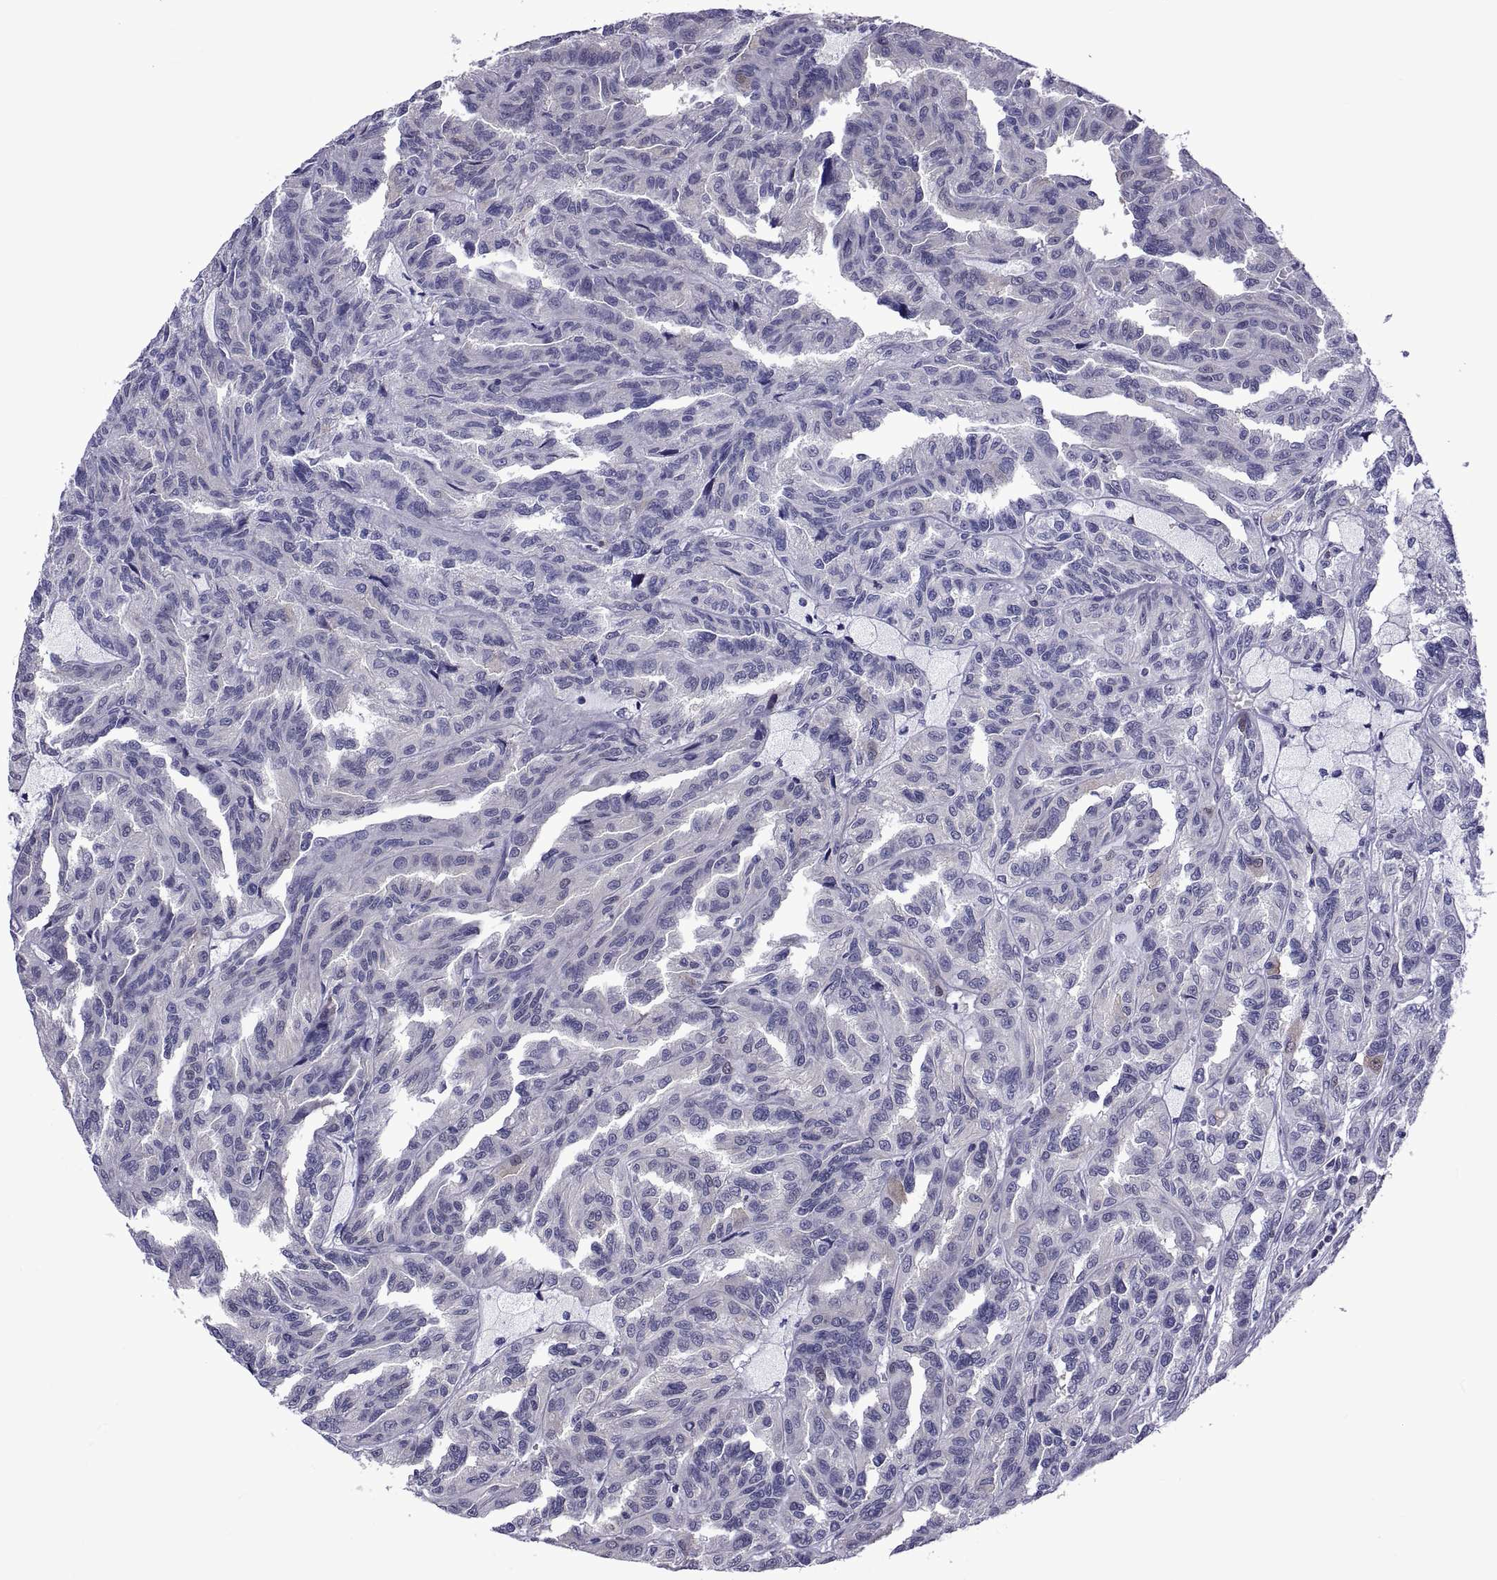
{"staining": {"intensity": "negative", "quantity": "none", "location": "none"}, "tissue": "renal cancer", "cell_type": "Tumor cells", "image_type": "cancer", "snomed": [{"axis": "morphology", "description": "Adenocarcinoma, NOS"}, {"axis": "topography", "description": "Kidney"}], "caption": "The IHC photomicrograph has no significant staining in tumor cells of adenocarcinoma (renal) tissue. Brightfield microscopy of immunohistochemistry (IHC) stained with DAB (3,3'-diaminobenzidine) (brown) and hematoxylin (blue), captured at high magnification.", "gene": "LCN9", "patient": {"sex": "male", "age": 79}}